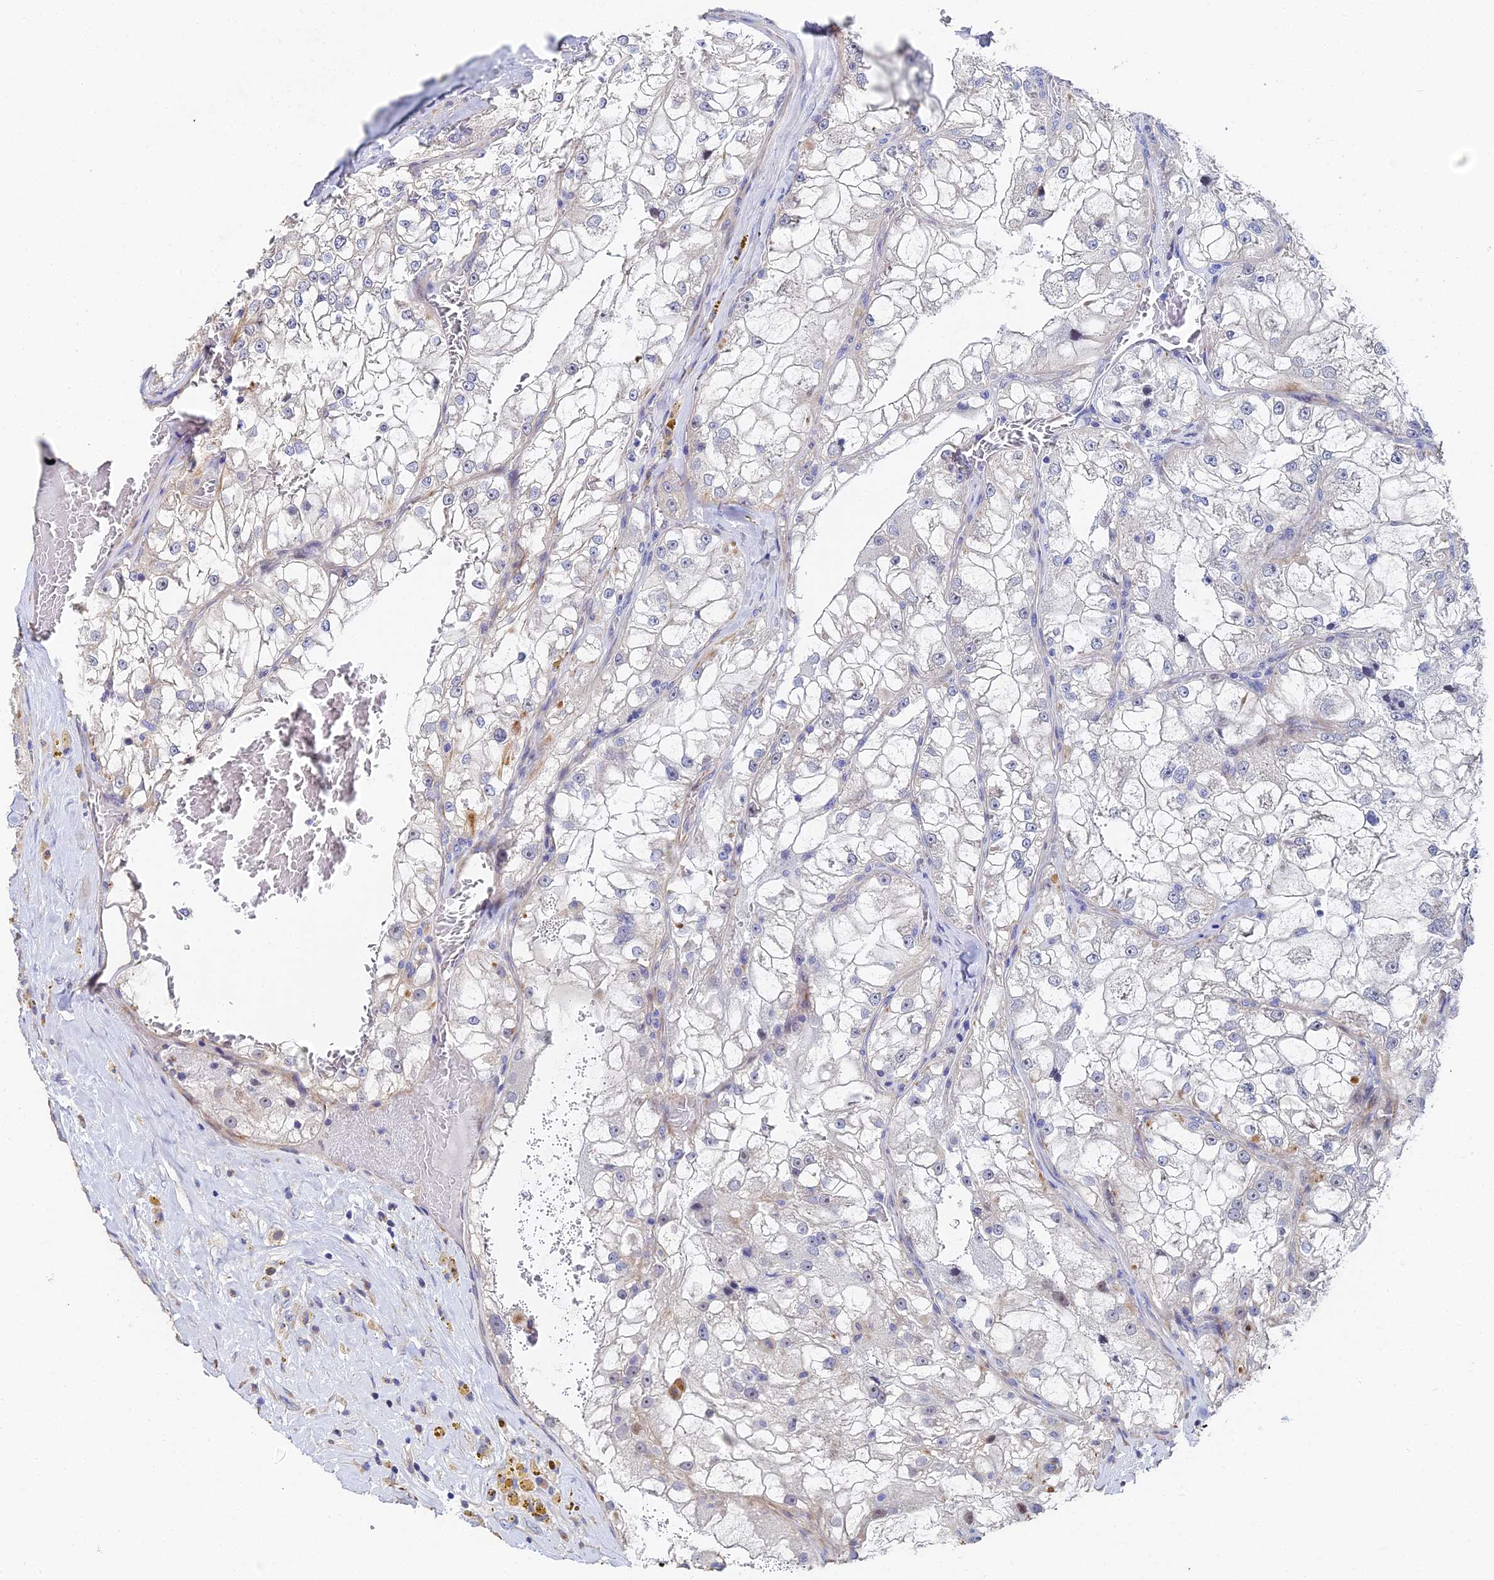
{"staining": {"intensity": "negative", "quantity": "none", "location": "none"}, "tissue": "renal cancer", "cell_type": "Tumor cells", "image_type": "cancer", "snomed": [{"axis": "morphology", "description": "Adenocarcinoma, NOS"}, {"axis": "topography", "description": "Kidney"}], "caption": "Tumor cells show no significant protein expression in renal cancer (adenocarcinoma).", "gene": "ENSG00000268674", "patient": {"sex": "female", "age": 72}}